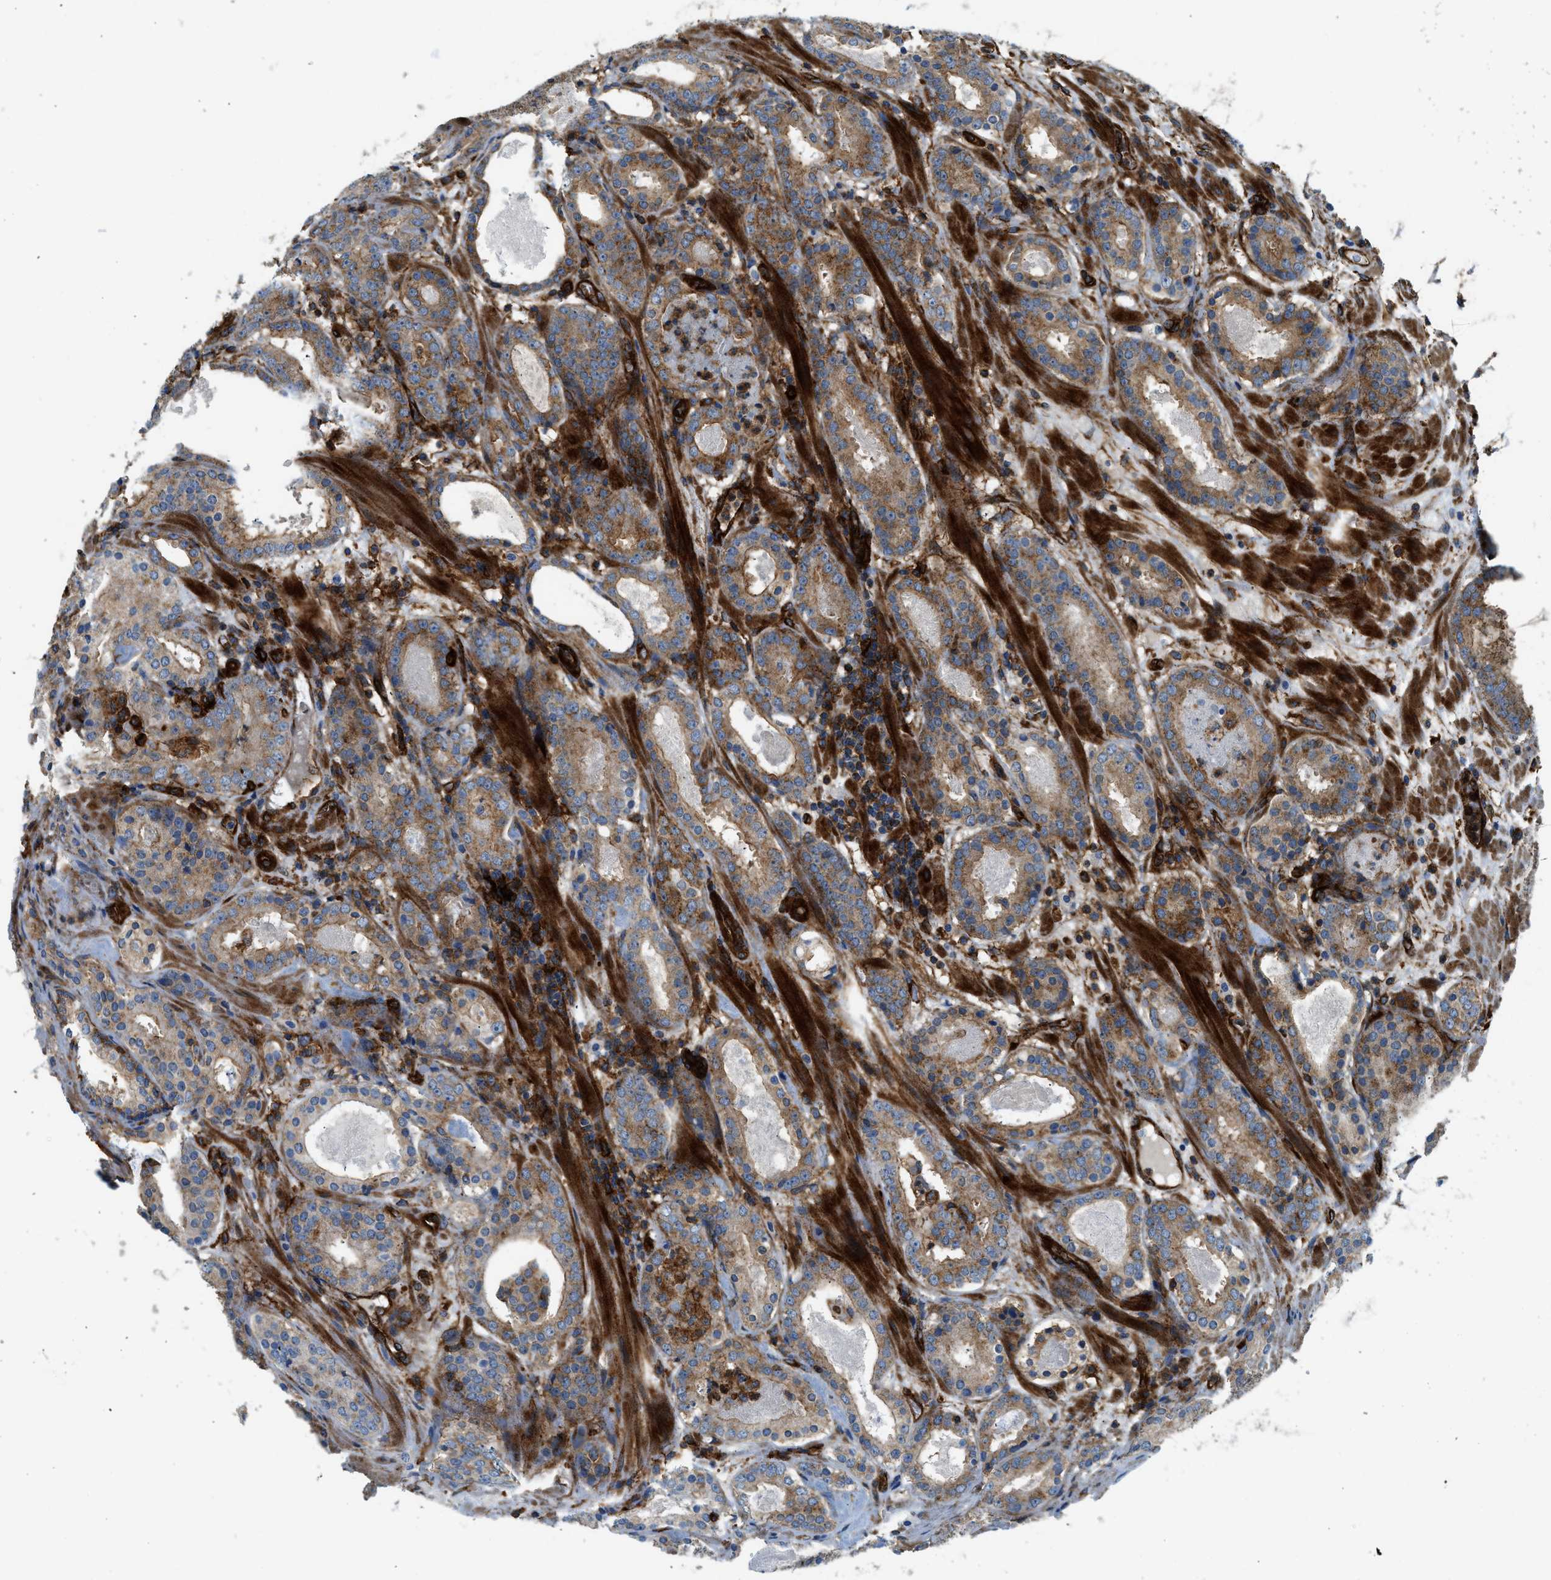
{"staining": {"intensity": "moderate", "quantity": ">75%", "location": "cytoplasmic/membranous"}, "tissue": "prostate cancer", "cell_type": "Tumor cells", "image_type": "cancer", "snomed": [{"axis": "morphology", "description": "Adenocarcinoma, Low grade"}, {"axis": "topography", "description": "Prostate"}], "caption": "This is an image of IHC staining of prostate cancer, which shows moderate staining in the cytoplasmic/membranous of tumor cells.", "gene": "HIP1", "patient": {"sex": "male", "age": 69}}